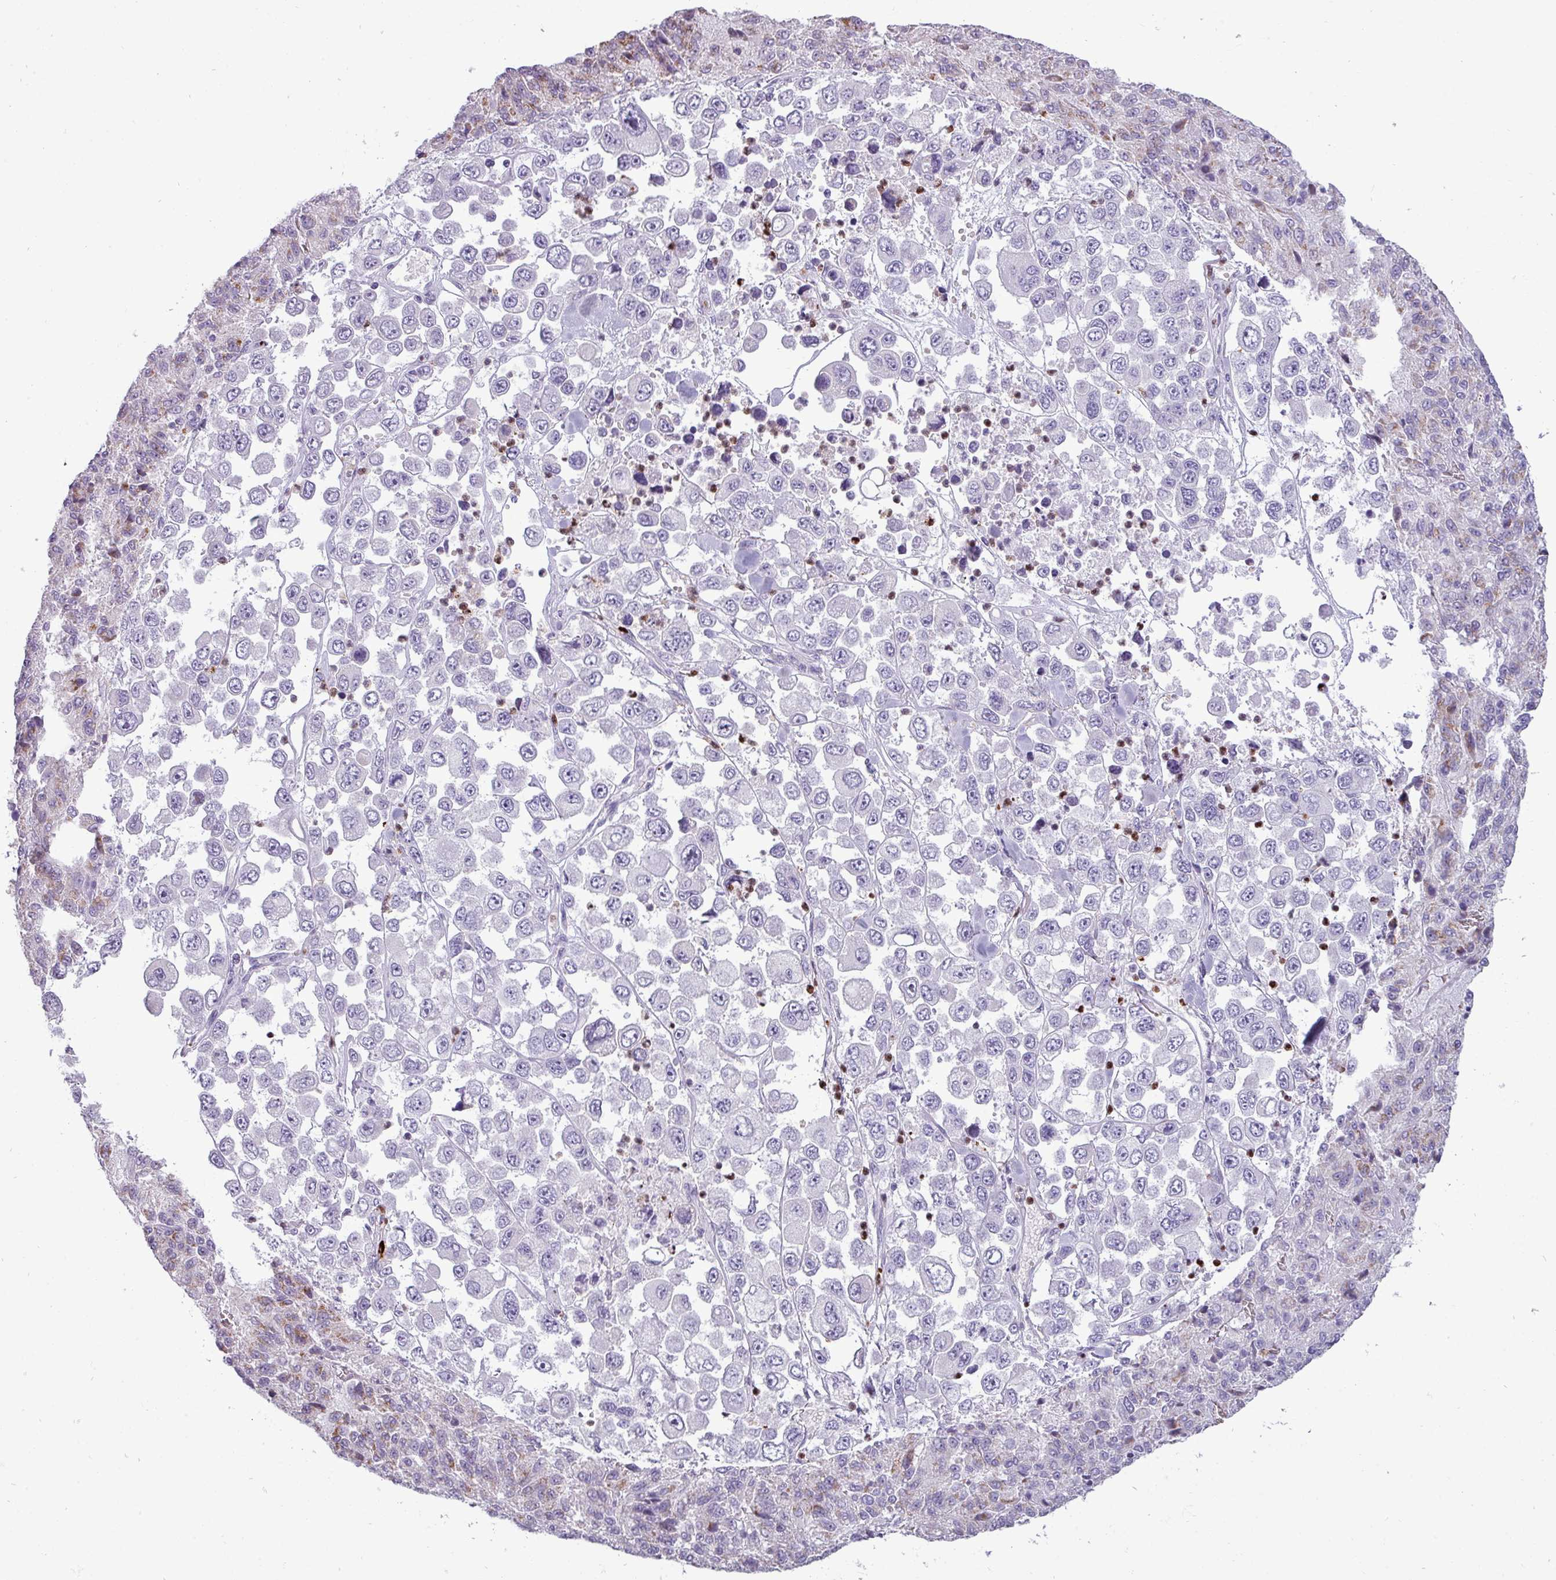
{"staining": {"intensity": "negative", "quantity": "none", "location": "none"}, "tissue": "melanoma", "cell_type": "Tumor cells", "image_type": "cancer", "snomed": [{"axis": "morphology", "description": "Malignant melanoma, Metastatic site"}, {"axis": "topography", "description": "Lymph node"}], "caption": "Immunohistochemistry (IHC) of malignant melanoma (metastatic site) demonstrates no staining in tumor cells. (DAB (3,3'-diaminobenzidine) immunohistochemistry, high magnification).", "gene": "TRIM39", "patient": {"sex": "female", "age": 54}}